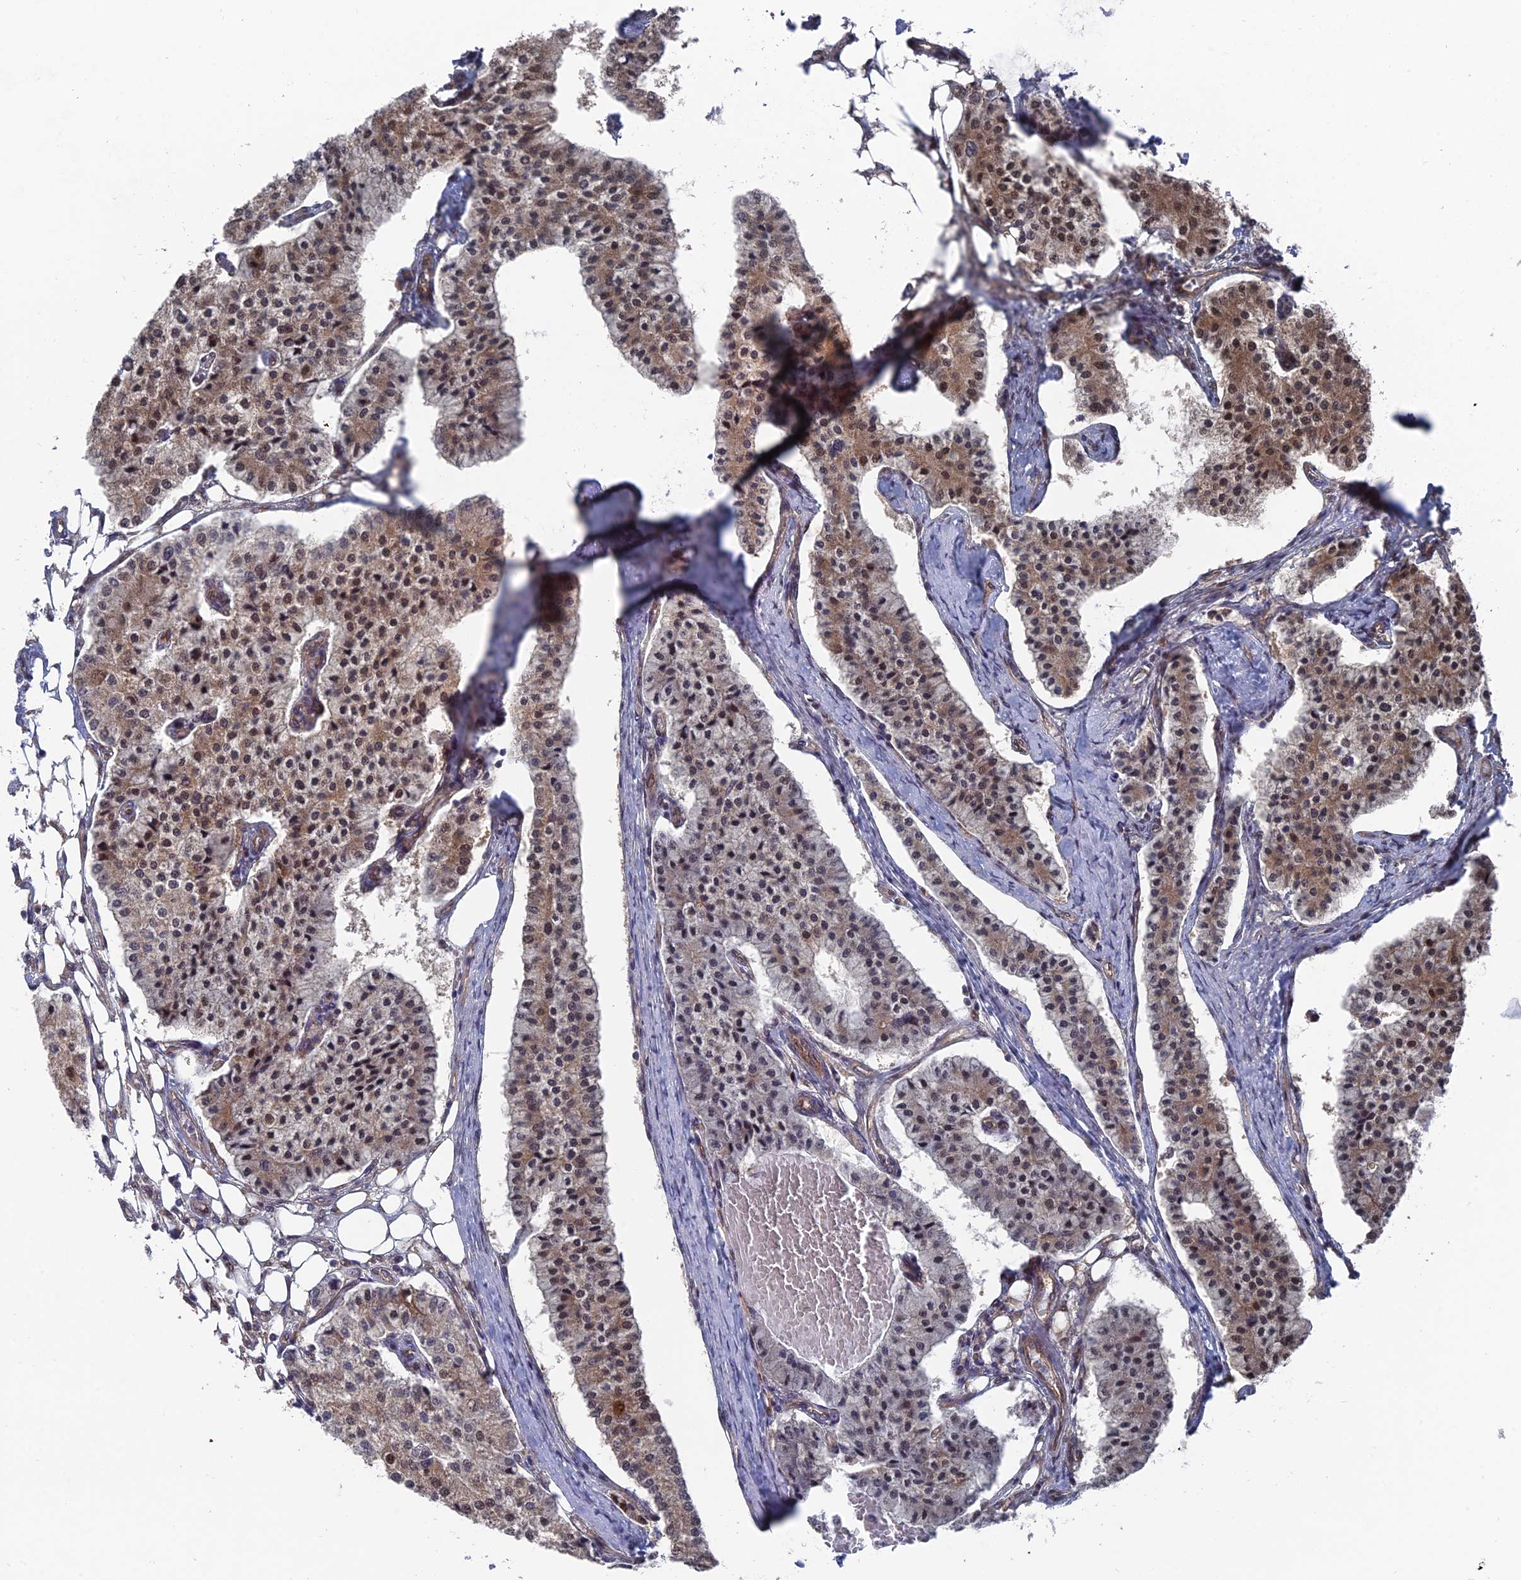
{"staining": {"intensity": "moderate", "quantity": ">75%", "location": "cytoplasmic/membranous,nuclear"}, "tissue": "carcinoid", "cell_type": "Tumor cells", "image_type": "cancer", "snomed": [{"axis": "morphology", "description": "Carcinoid, malignant, NOS"}, {"axis": "topography", "description": "Colon"}], "caption": "Immunohistochemical staining of human carcinoid displays medium levels of moderate cytoplasmic/membranous and nuclear protein staining in about >75% of tumor cells.", "gene": "UNC5D", "patient": {"sex": "female", "age": 52}}